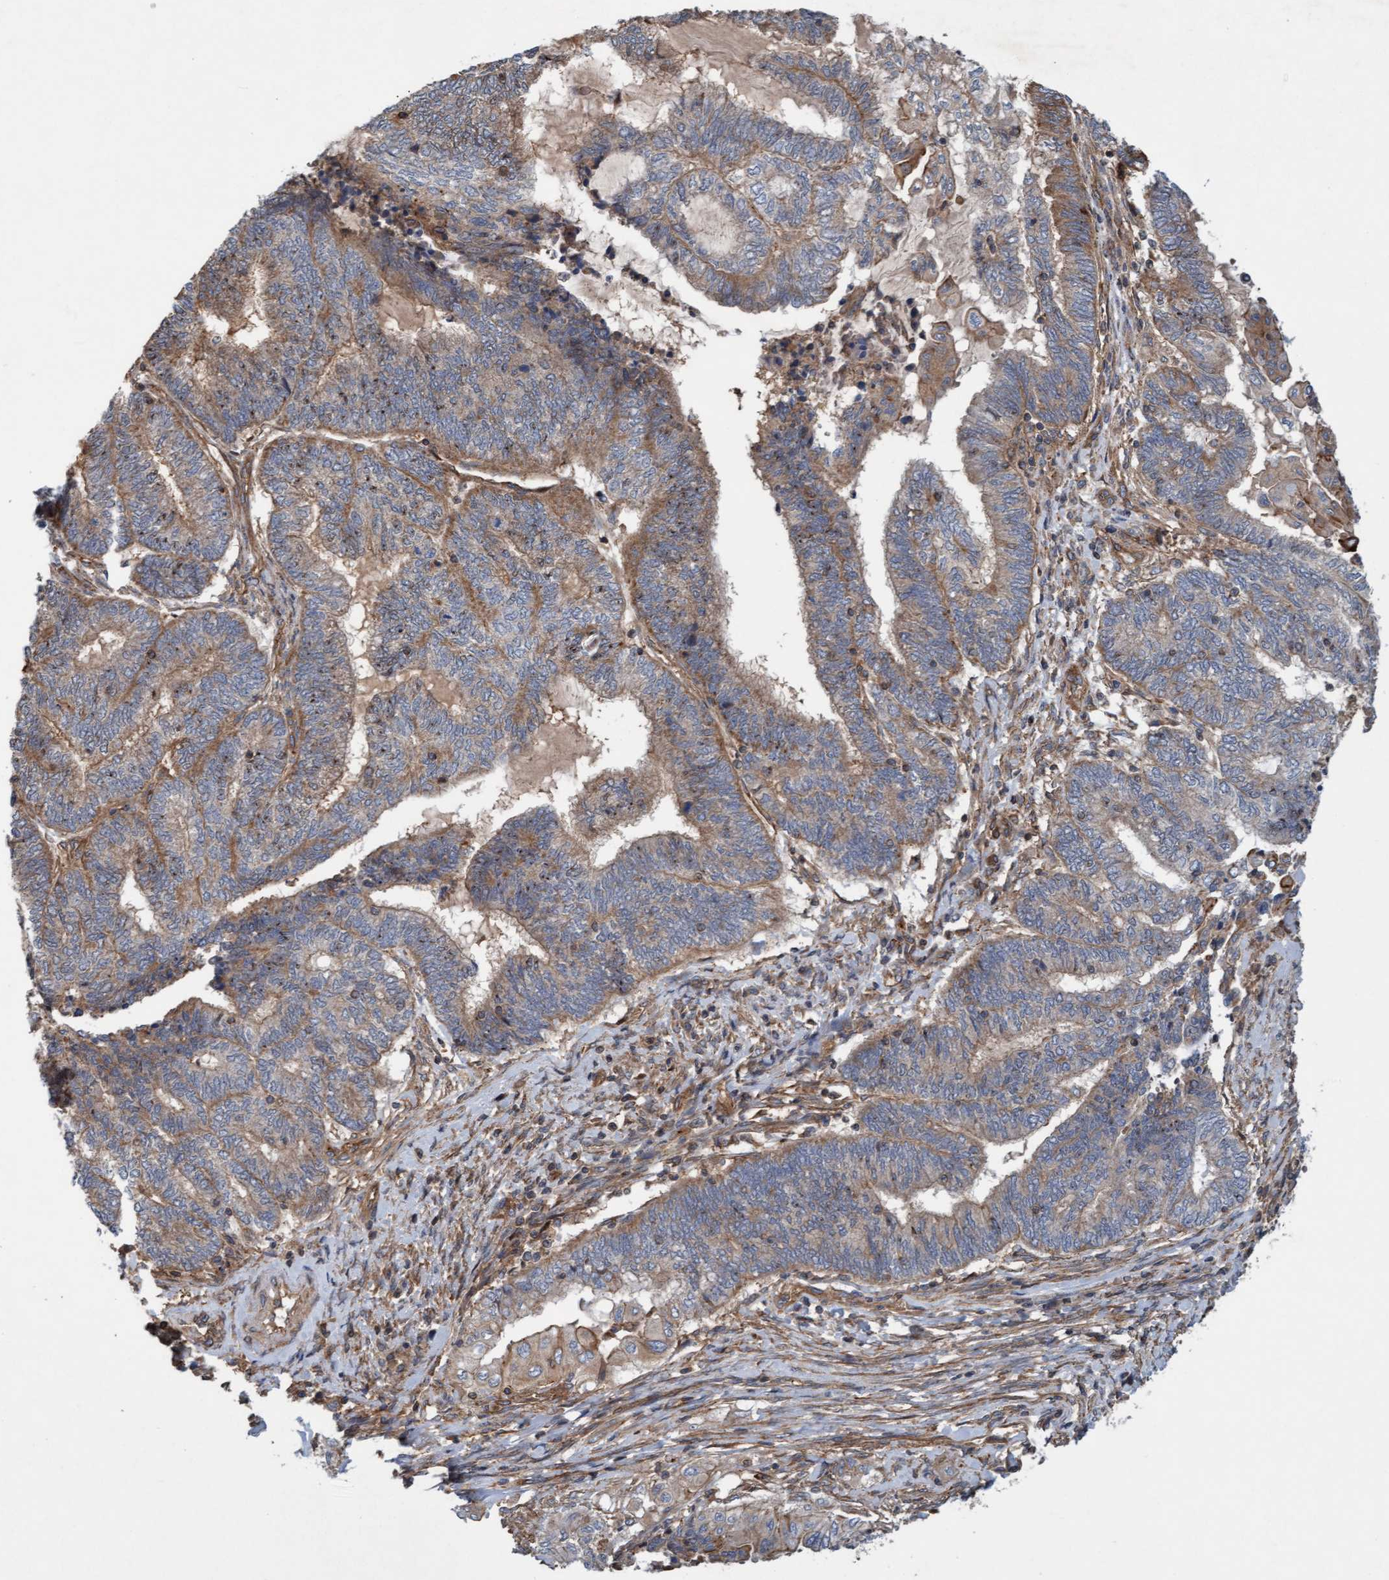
{"staining": {"intensity": "moderate", "quantity": ">75%", "location": "cytoplasmic/membranous"}, "tissue": "endometrial cancer", "cell_type": "Tumor cells", "image_type": "cancer", "snomed": [{"axis": "morphology", "description": "Adenocarcinoma, NOS"}, {"axis": "topography", "description": "Uterus"}, {"axis": "topography", "description": "Endometrium"}], "caption": "IHC of endometrial cancer (adenocarcinoma) shows medium levels of moderate cytoplasmic/membranous positivity in approximately >75% of tumor cells.", "gene": "ERAL1", "patient": {"sex": "female", "age": 70}}